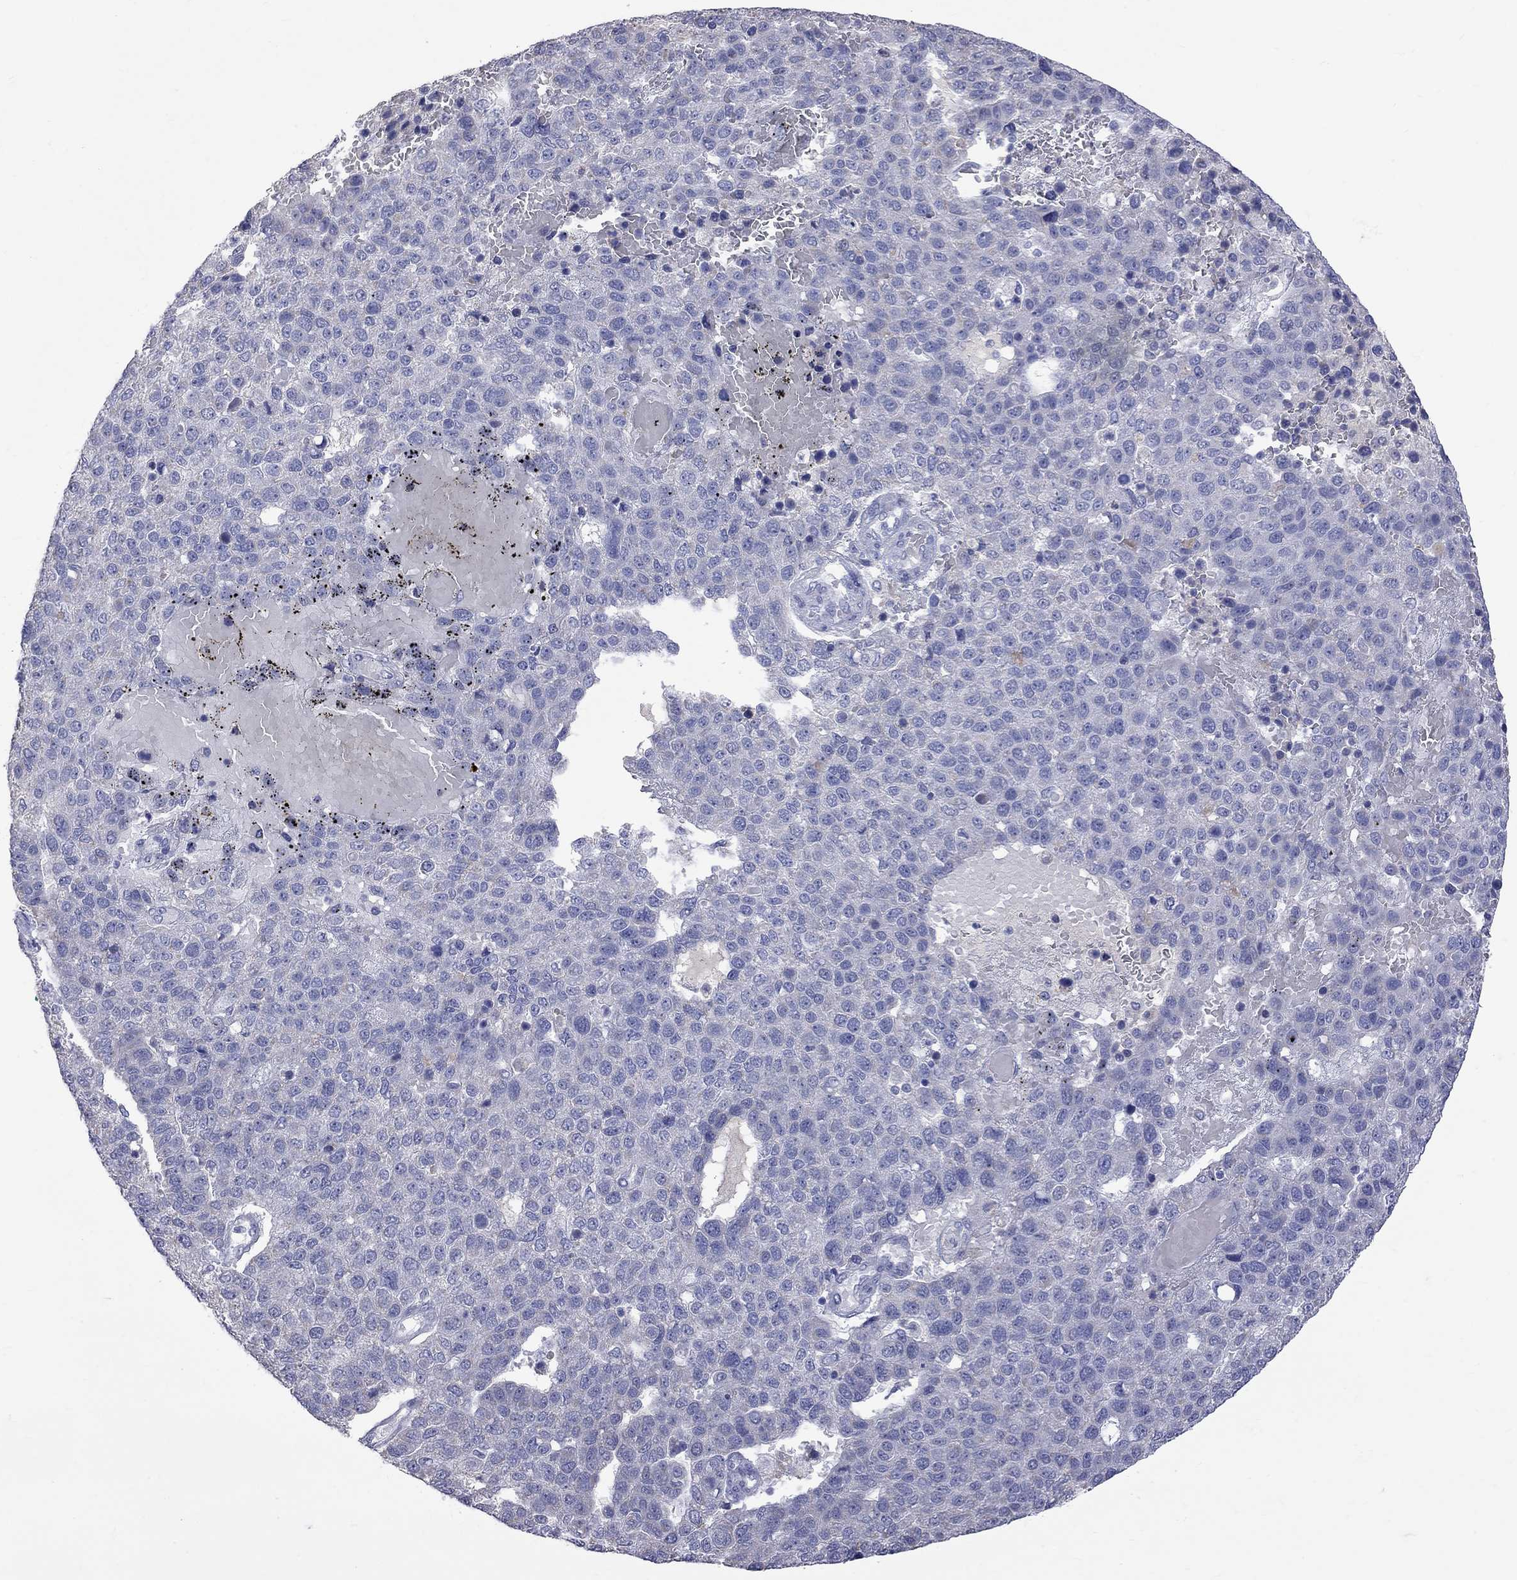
{"staining": {"intensity": "negative", "quantity": "none", "location": "none"}, "tissue": "pancreatic cancer", "cell_type": "Tumor cells", "image_type": "cancer", "snomed": [{"axis": "morphology", "description": "Adenocarcinoma, NOS"}, {"axis": "topography", "description": "Pancreas"}], "caption": "IHC of adenocarcinoma (pancreatic) reveals no staining in tumor cells.", "gene": "KCND2", "patient": {"sex": "female", "age": 61}}